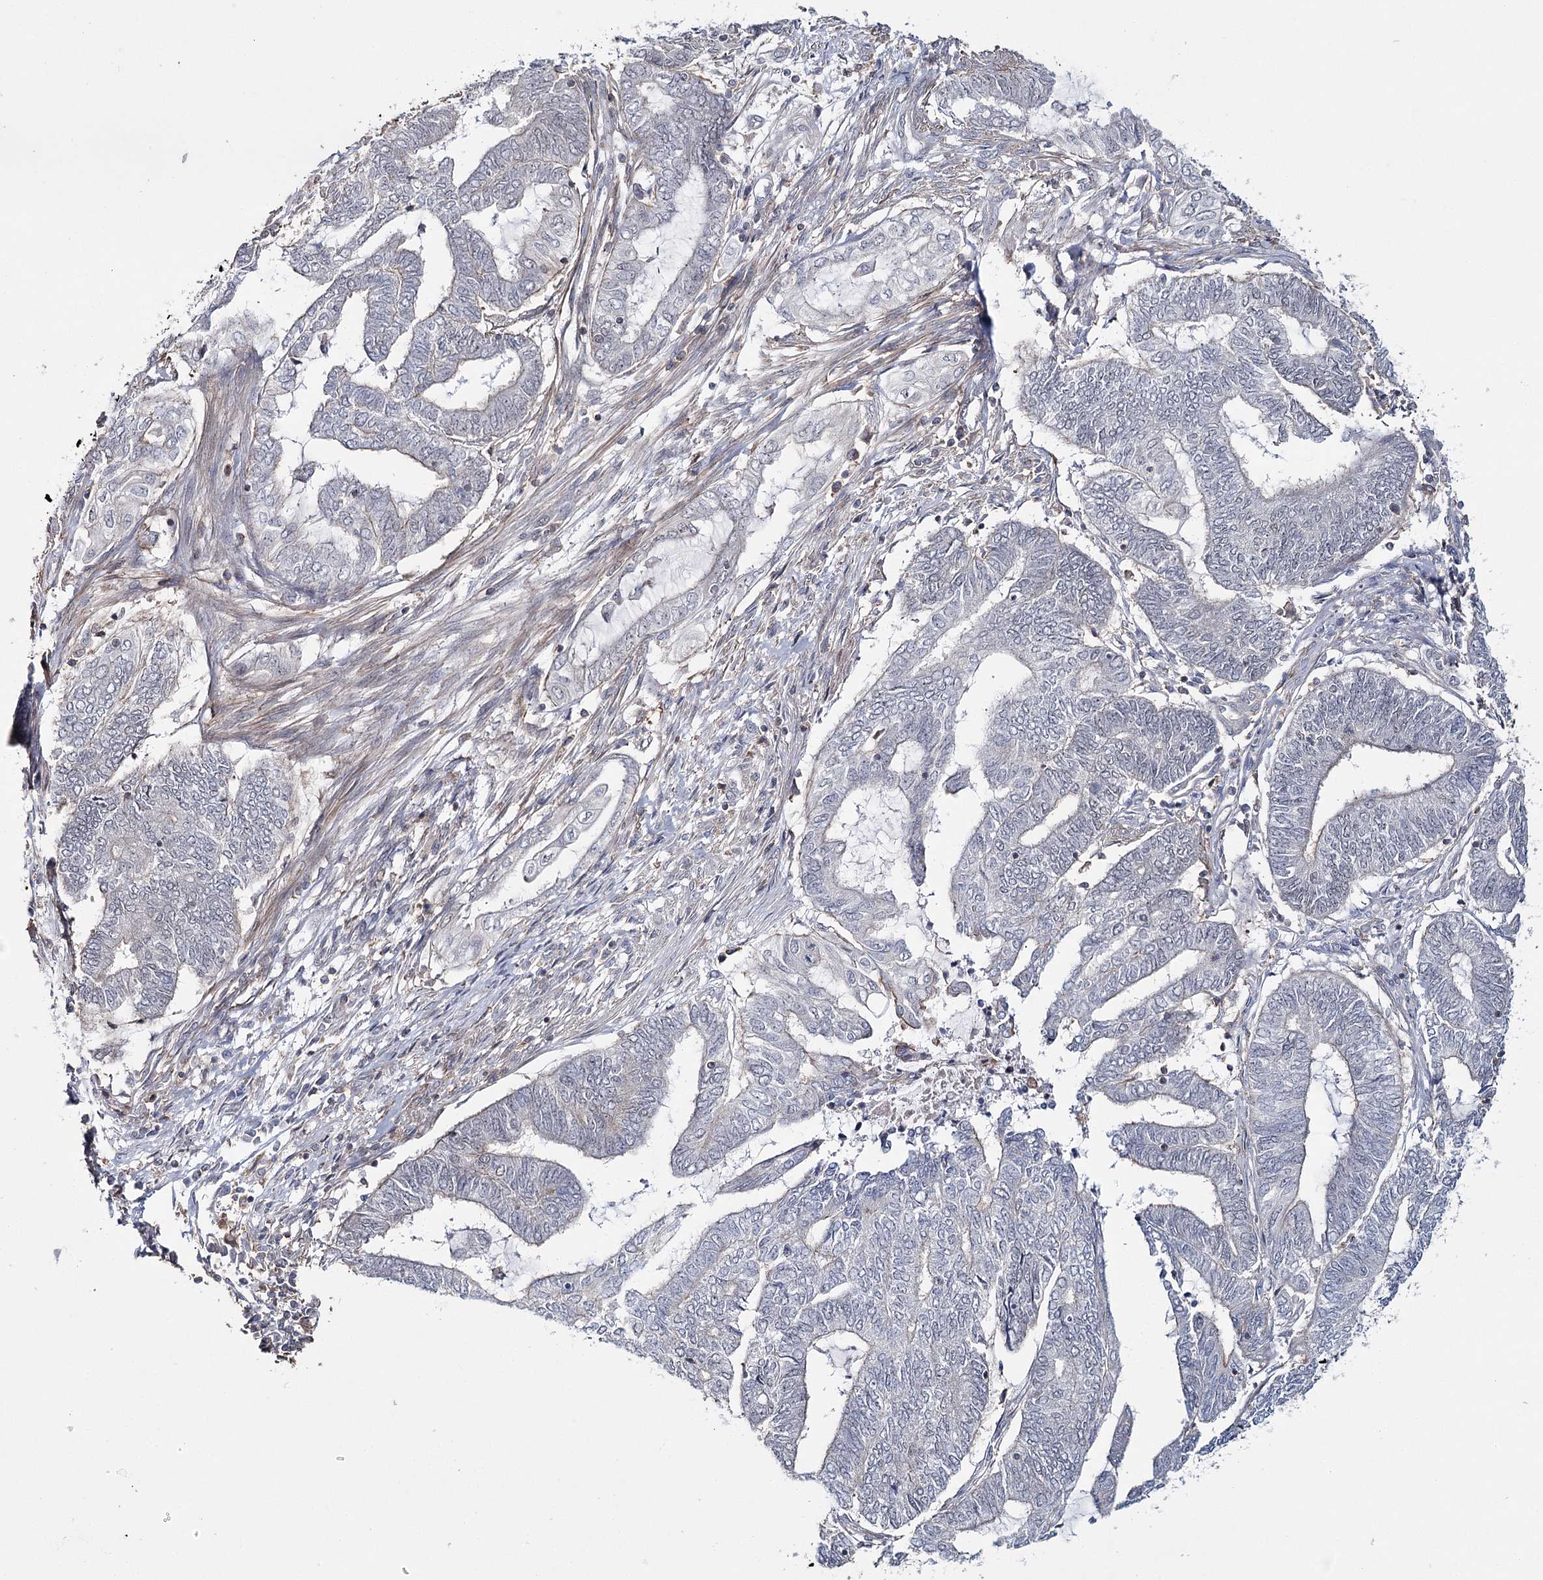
{"staining": {"intensity": "negative", "quantity": "none", "location": "none"}, "tissue": "endometrial cancer", "cell_type": "Tumor cells", "image_type": "cancer", "snomed": [{"axis": "morphology", "description": "Adenocarcinoma, NOS"}, {"axis": "topography", "description": "Uterus"}, {"axis": "topography", "description": "Endometrium"}], "caption": "Adenocarcinoma (endometrial) was stained to show a protein in brown. There is no significant expression in tumor cells.", "gene": "ZC3H8", "patient": {"sex": "female", "age": 70}}